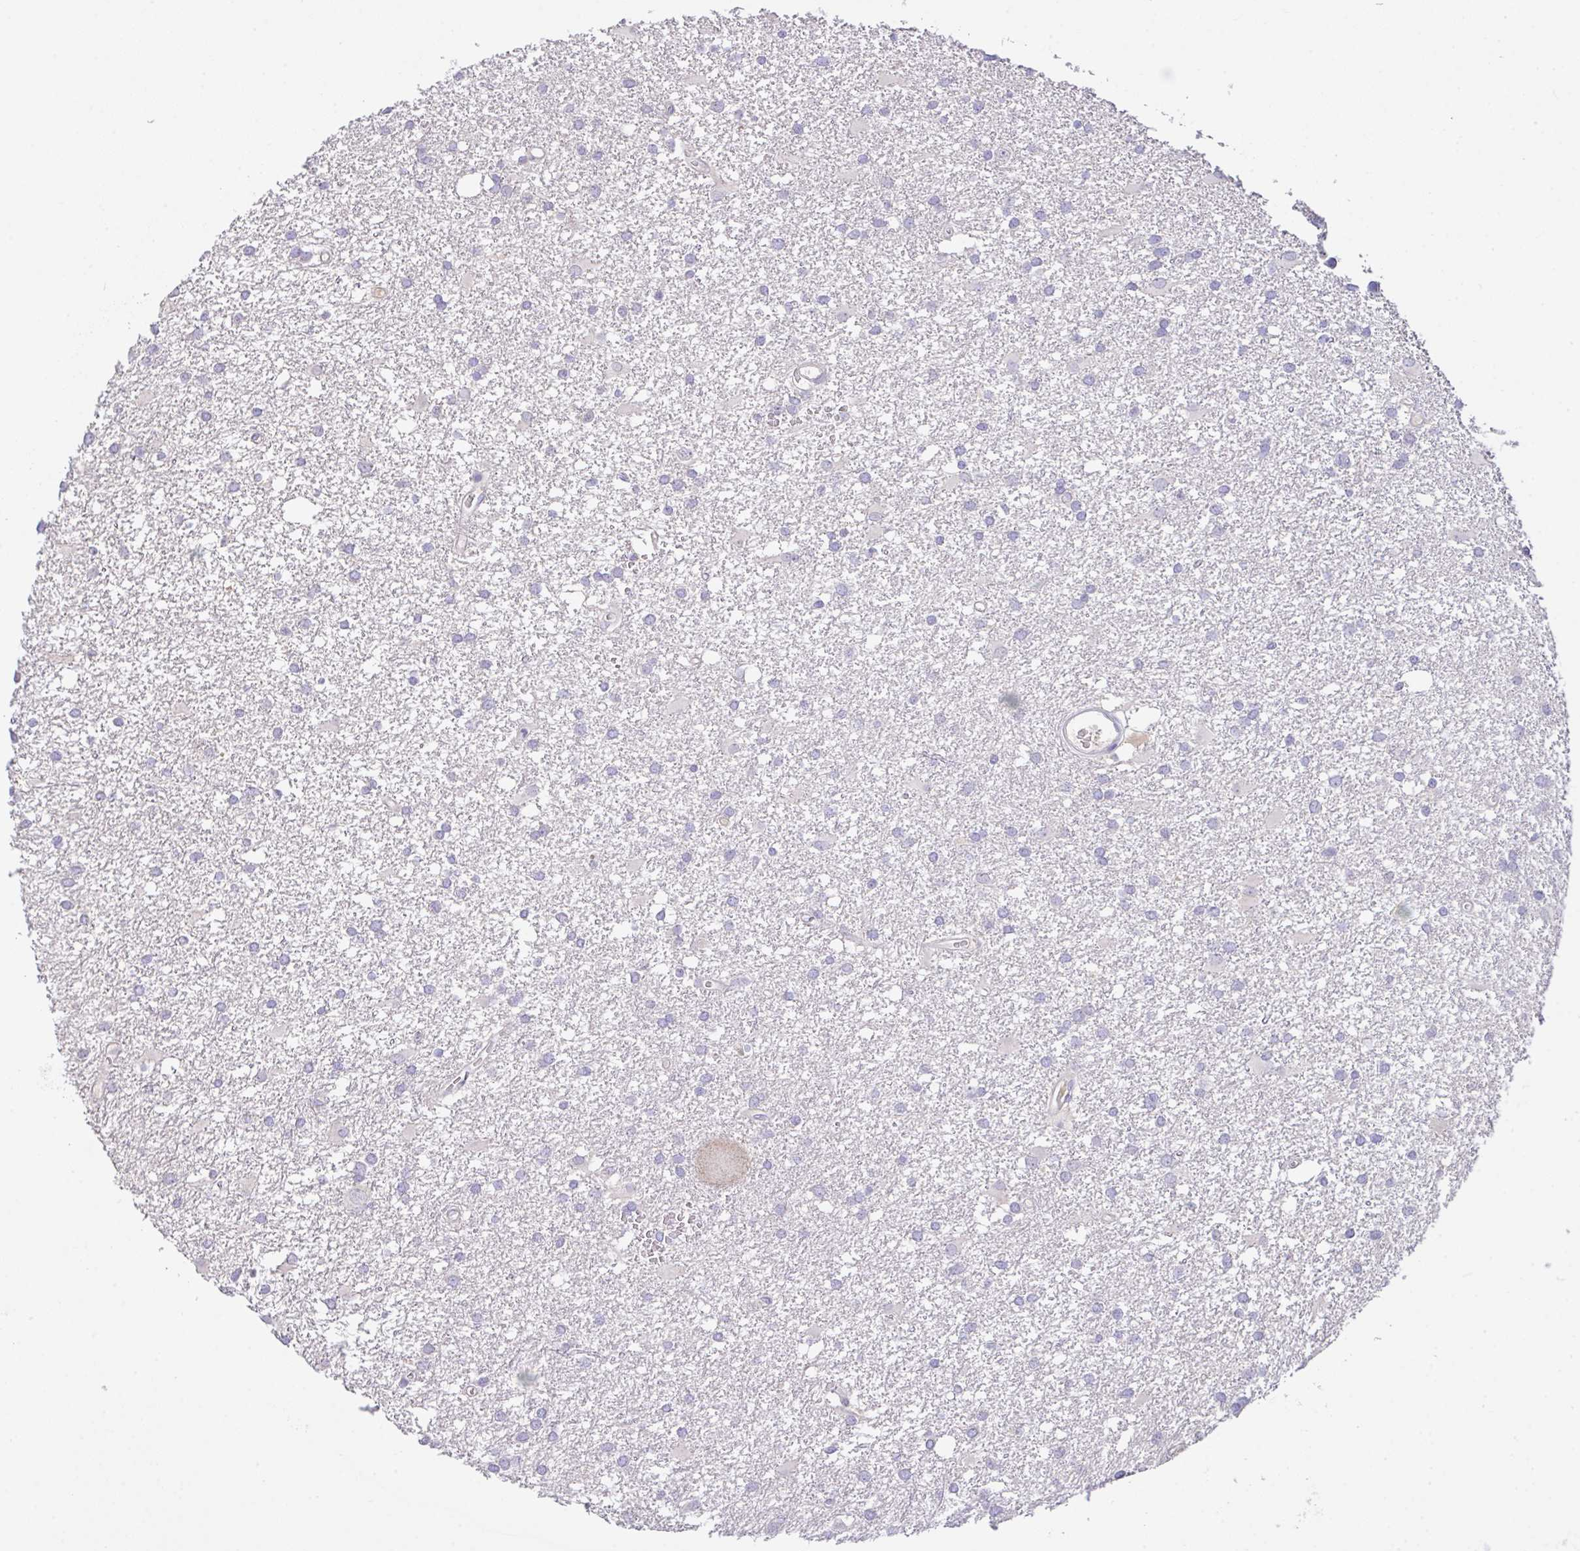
{"staining": {"intensity": "negative", "quantity": "none", "location": "none"}, "tissue": "glioma", "cell_type": "Tumor cells", "image_type": "cancer", "snomed": [{"axis": "morphology", "description": "Glioma, malignant, High grade"}, {"axis": "topography", "description": "Brain"}], "caption": "DAB (3,3'-diaminobenzidine) immunohistochemical staining of human glioma demonstrates no significant staining in tumor cells.", "gene": "CA10", "patient": {"sex": "male", "age": 48}}